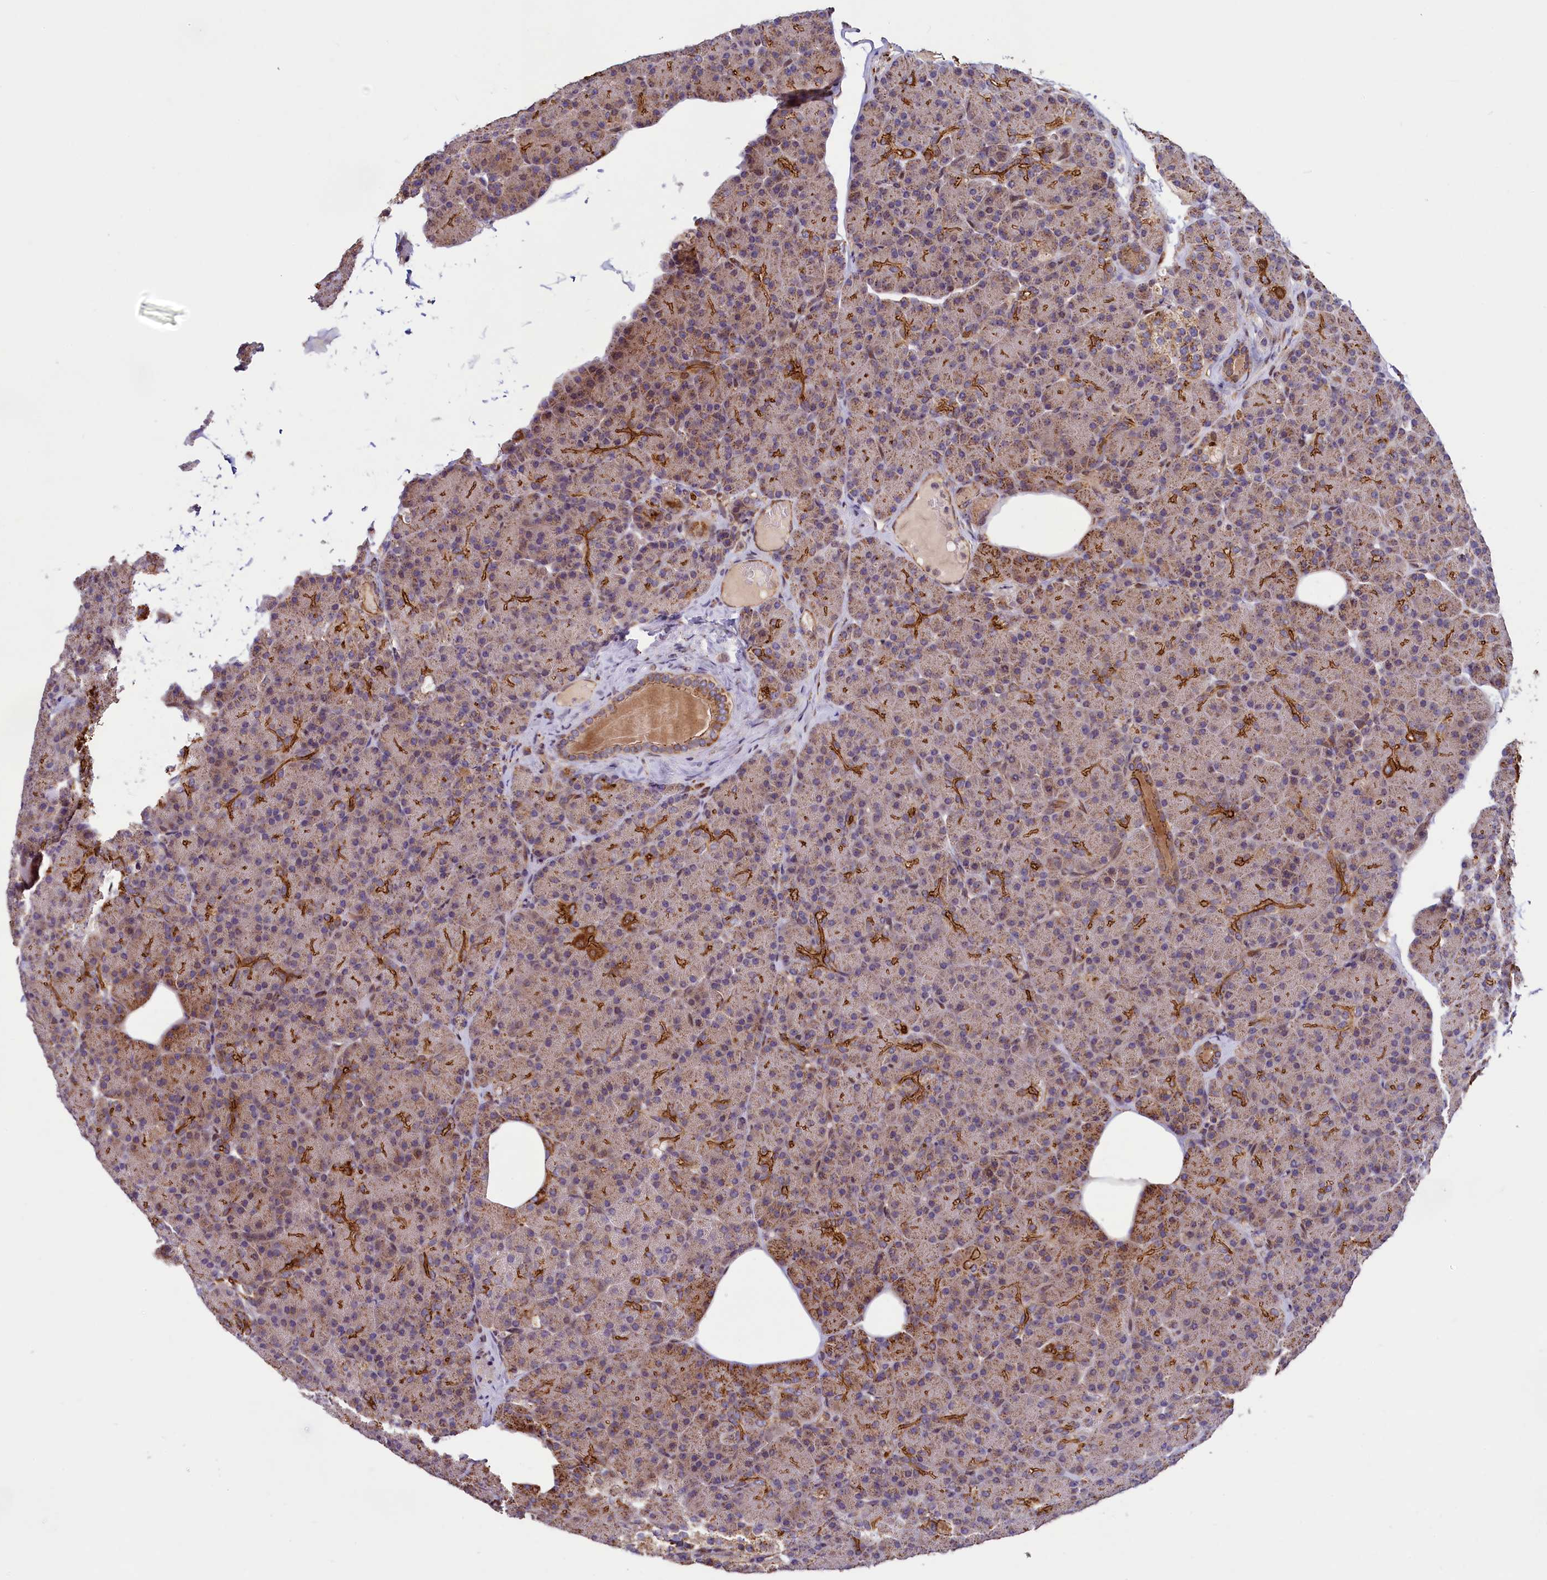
{"staining": {"intensity": "moderate", "quantity": ">75%", "location": "cytoplasmic/membranous"}, "tissue": "pancreas", "cell_type": "Exocrine glandular cells", "image_type": "normal", "snomed": [{"axis": "morphology", "description": "Normal tissue, NOS"}, {"axis": "topography", "description": "Pancreas"}], "caption": "Approximately >75% of exocrine glandular cells in normal pancreas exhibit moderate cytoplasmic/membranous protein expression as visualized by brown immunohistochemical staining.", "gene": "ZNF577", "patient": {"sex": "female", "age": 43}}